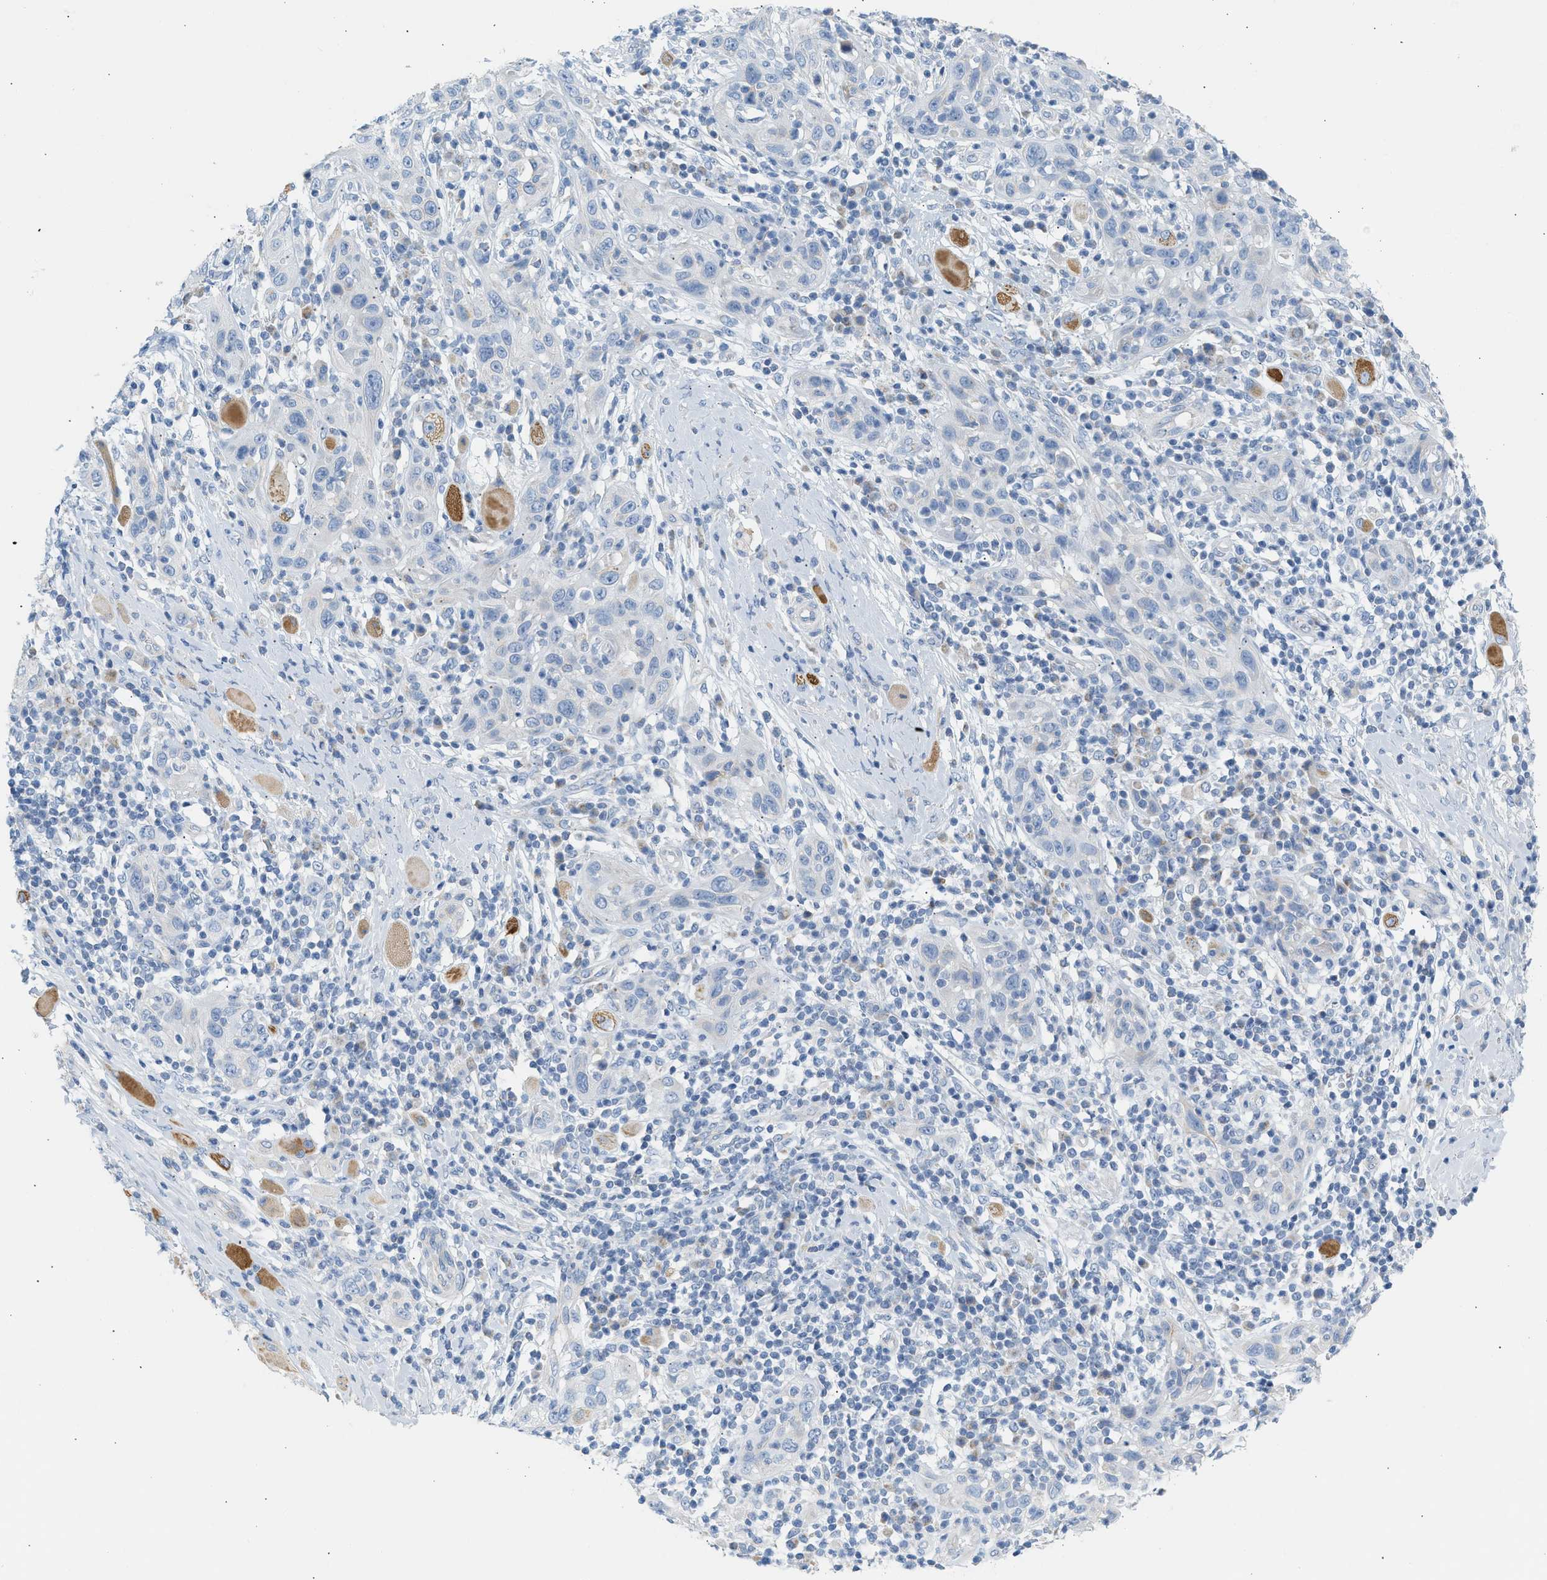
{"staining": {"intensity": "moderate", "quantity": "<25%", "location": "cytoplasmic/membranous"}, "tissue": "skin cancer", "cell_type": "Tumor cells", "image_type": "cancer", "snomed": [{"axis": "morphology", "description": "Squamous cell carcinoma, NOS"}, {"axis": "topography", "description": "Skin"}], "caption": "Tumor cells reveal low levels of moderate cytoplasmic/membranous expression in approximately <25% of cells in skin cancer.", "gene": "NDUFS8", "patient": {"sex": "female", "age": 88}}